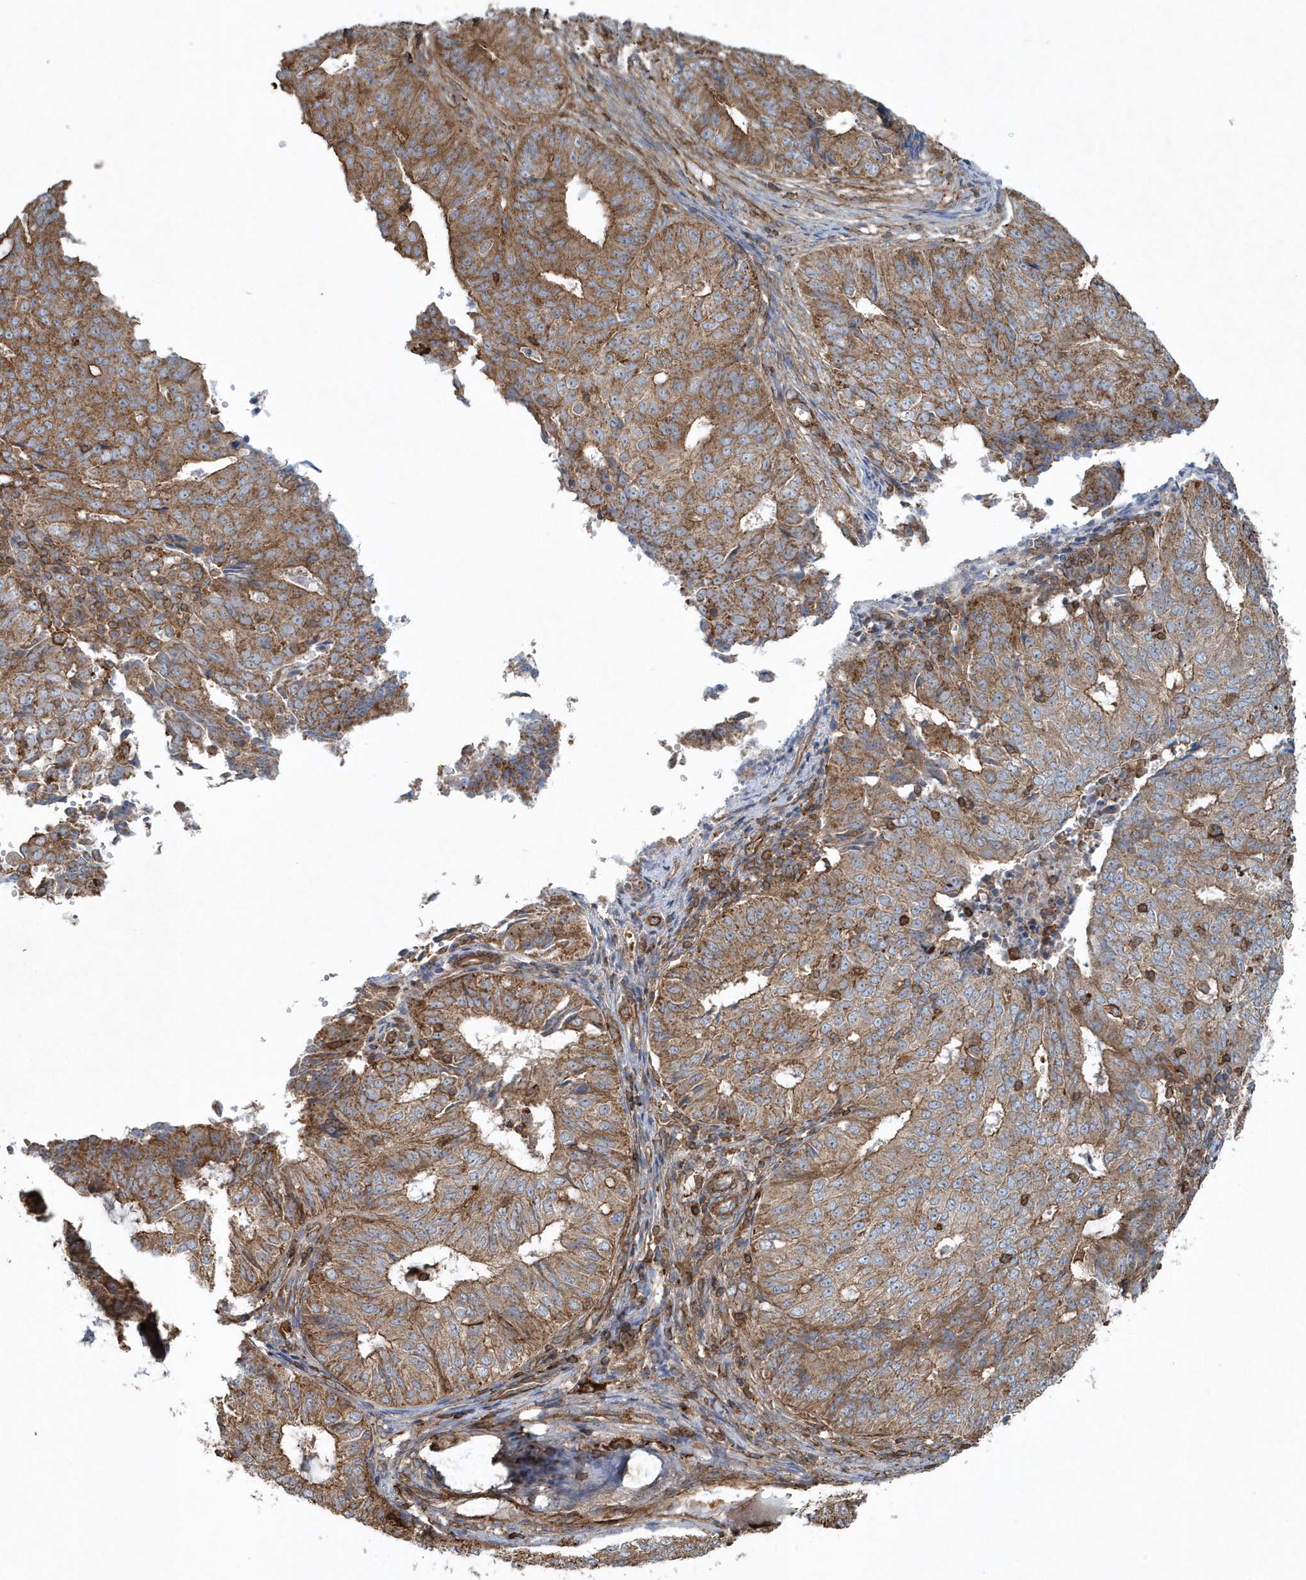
{"staining": {"intensity": "moderate", "quantity": ">75%", "location": "cytoplasmic/membranous"}, "tissue": "endometrial cancer", "cell_type": "Tumor cells", "image_type": "cancer", "snomed": [{"axis": "morphology", "description": "Adenocarcinoma, NOS"}, {"axis": "topography", "description": "Endometrium"}], "caption": "About >75% of tumor cells in endometrial cancer (adenocarcinoma) exhibit moderate cytoplasmic/membranous protein staining as visualized by brown immunohistochemical staining.", "gene": "MMUT", "patient": {"sex": "female", "age": 32}}